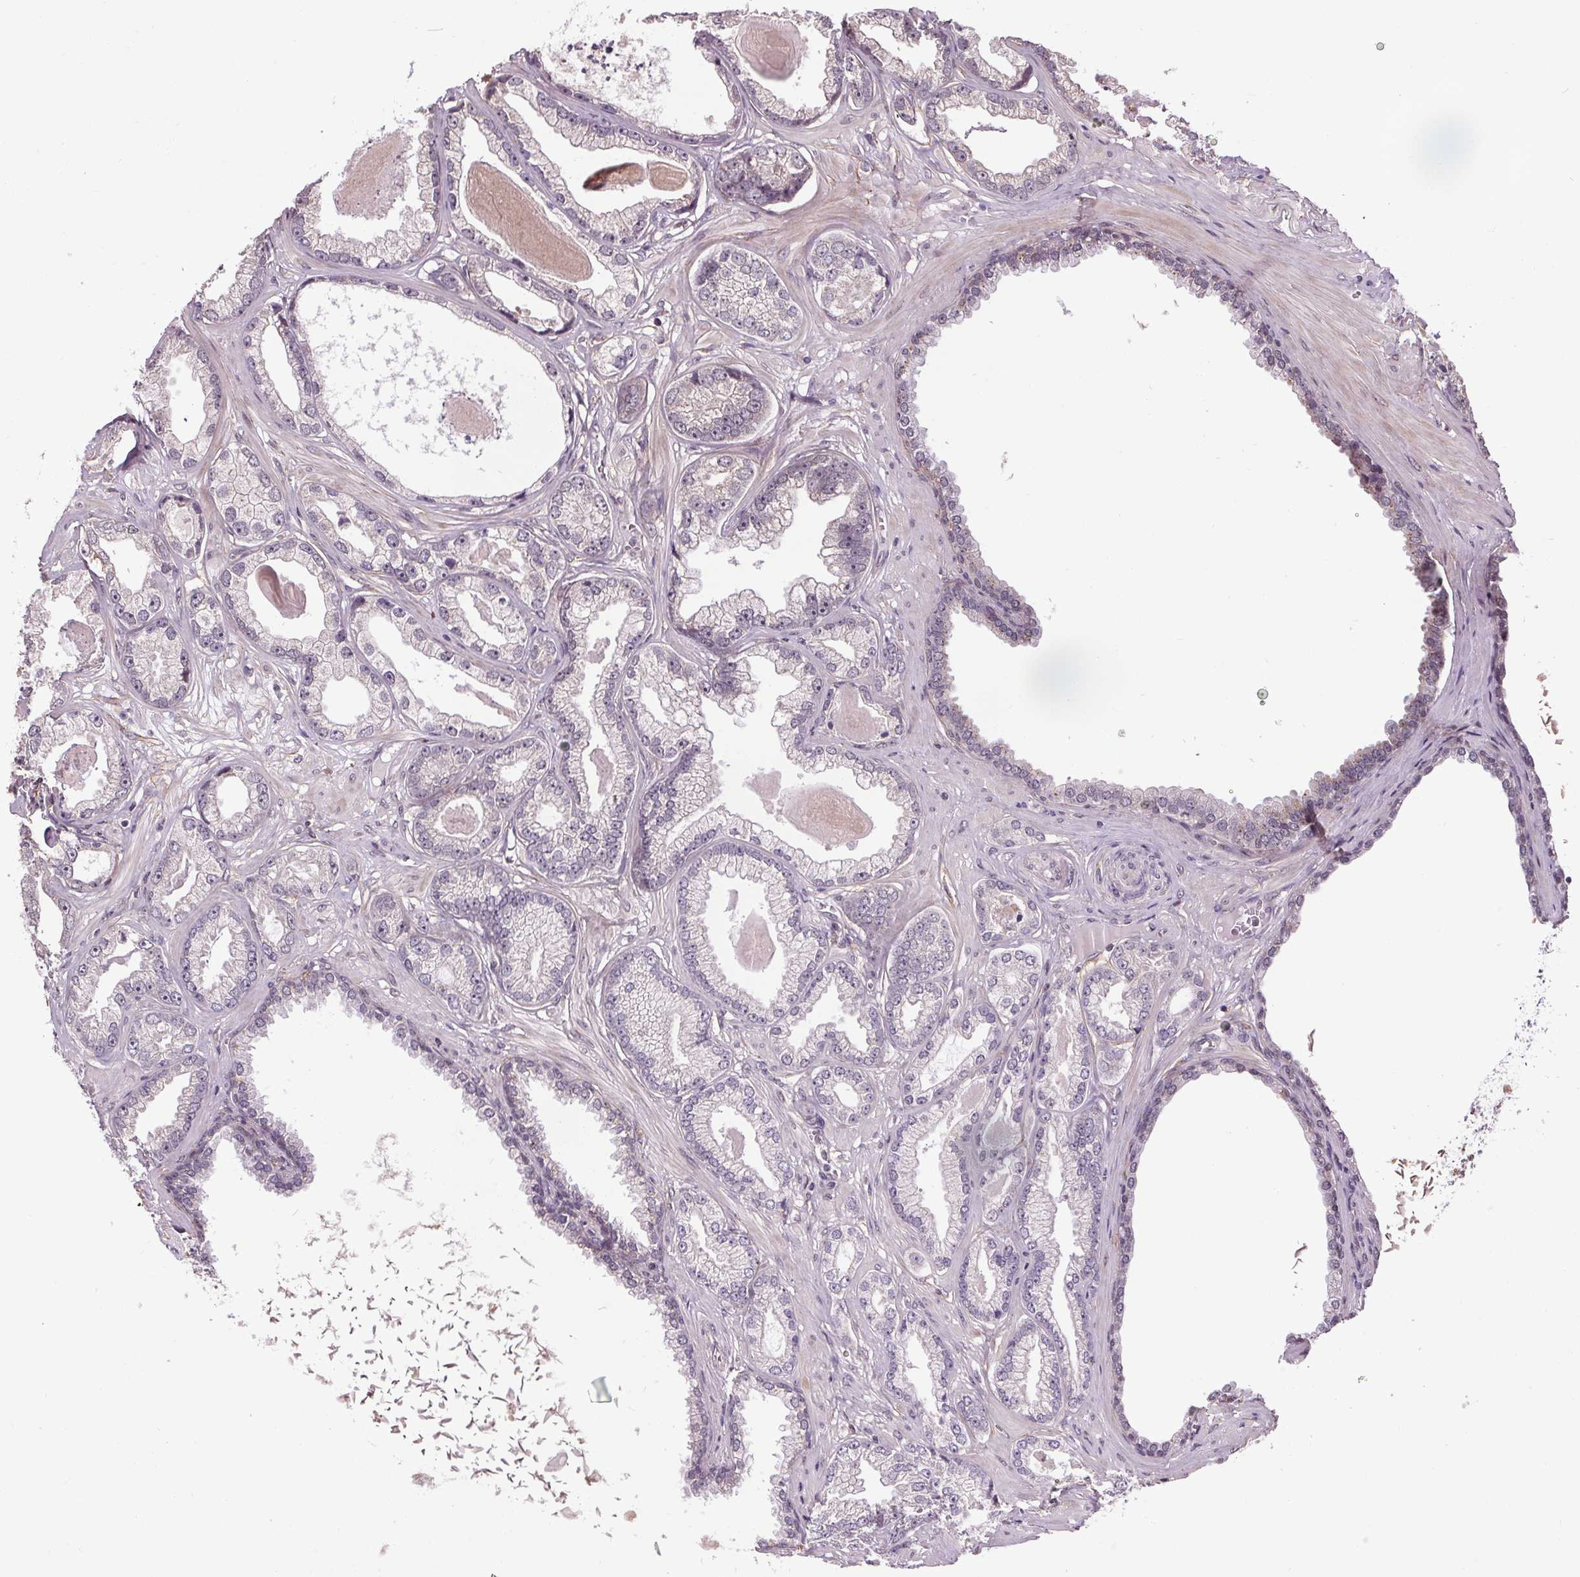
{"staining": {"intensity": "negative", "quantity": "none", "location": "none"}, "tissue": "prostate cancer", "cell_type": "Tumor cells", "image_type": "cancer", "snomed": [{"axis": "morphology", "description": "Adenocarcinoma, Low grade"}, {"axis": "topography", "description": "Prostate"}], "caption": "DAB (3,3'-diaminobenzidine) immunohistochemical staining of human prostate adenocarcinoma (low-grade) shows no significant positivity in tumor cells. (DAB (3,3'-diaminobenzidine) immunohistochemistry (IHC) with hematoxylin counter stain).", "gene": "KIAA0232", "patient": {"sex": "male", "age": 64}}